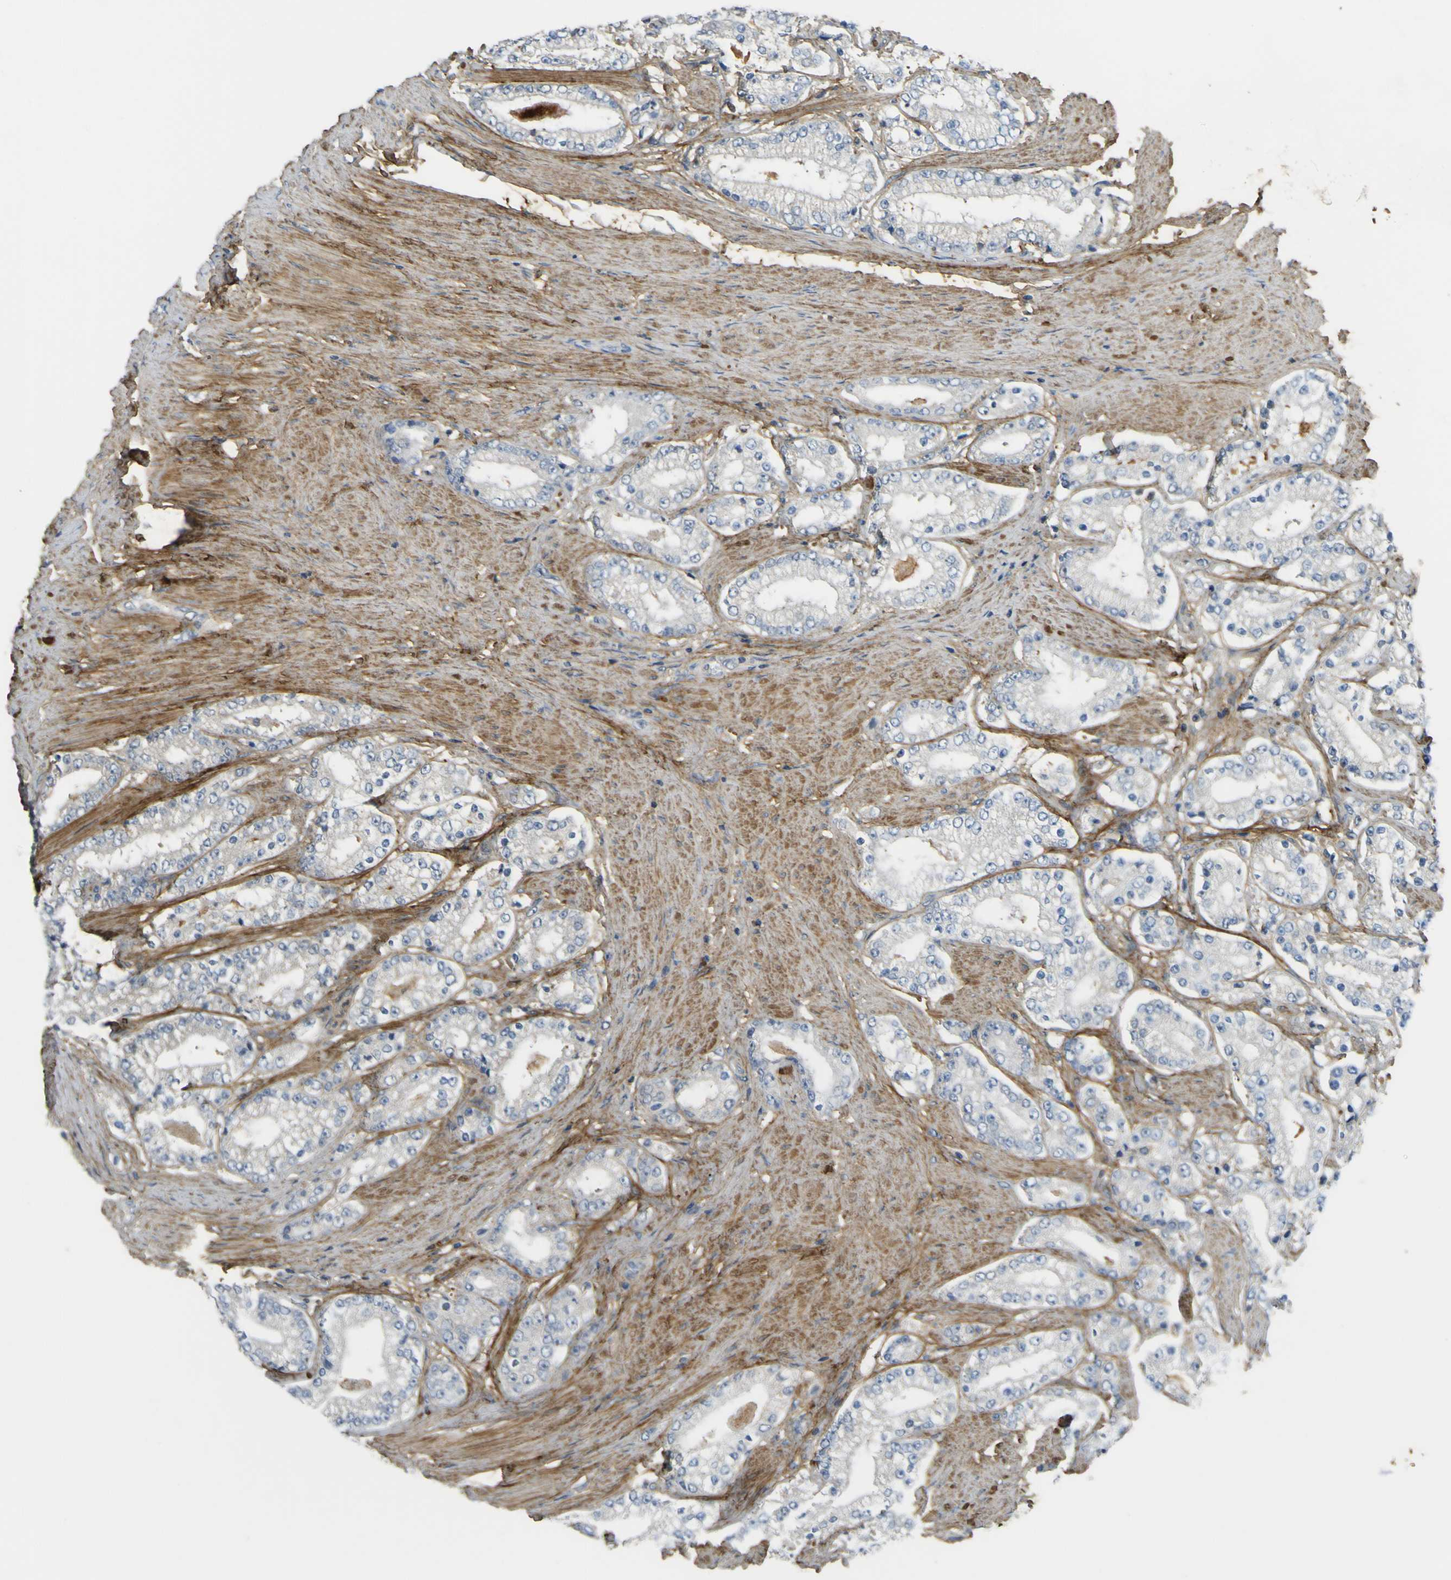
{"staining": {"intensity": "negative", "quantity": "none", "location": "none"}, "tissue": "prostate cancer", "cell_type": "Tumor cells", "image_type": "cancer", "snomed": [{"axis": "morphology", "description": "Adenocarcinoma, Low grade"}, {"axis": "topography", "description": "Prostate"}], "caption": "IHC of prostate cancer reveals no positivity in tumor cells.", "gene": "OGN", "patient": {"sex": "male", "age": 63}}